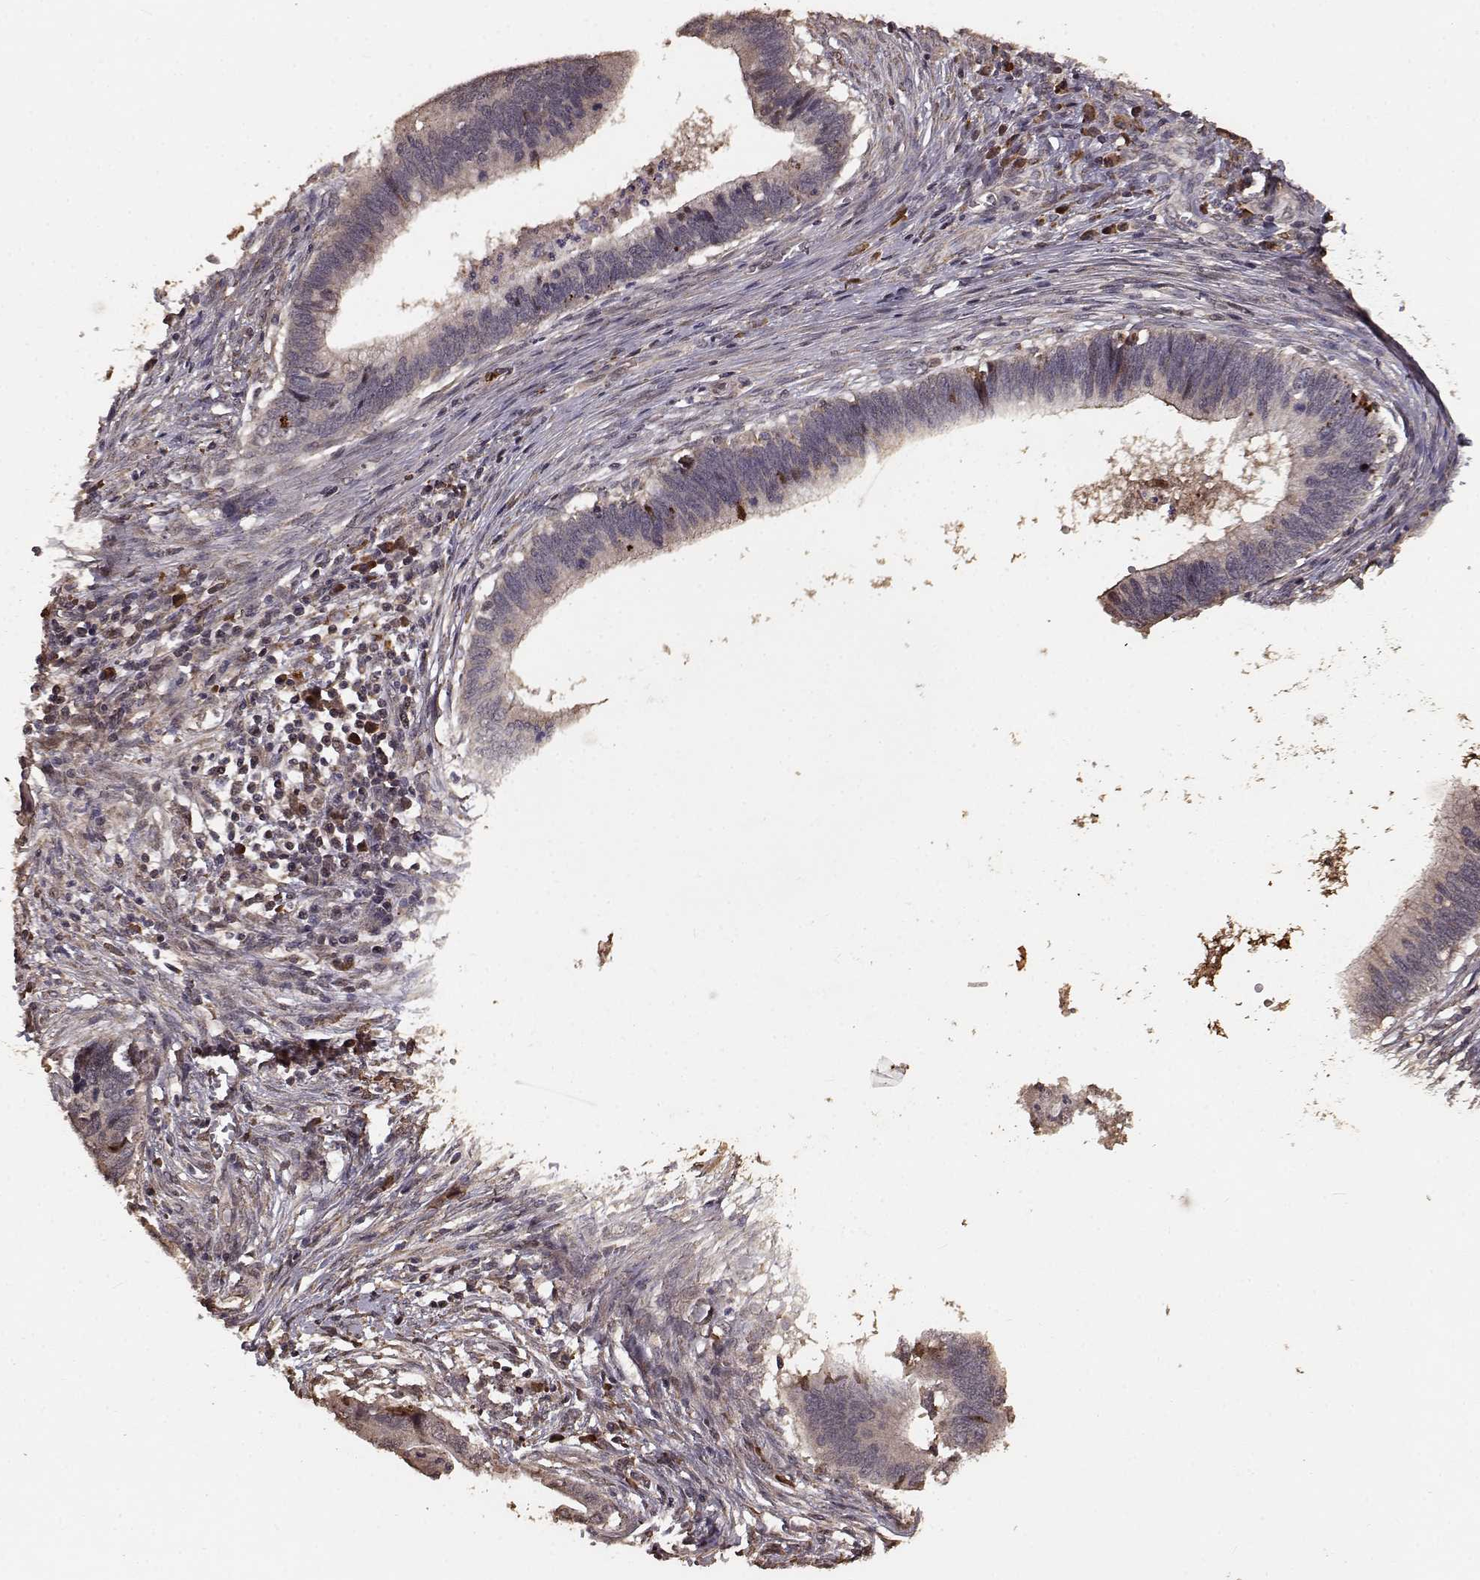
{"staining": {"intensity": "weak", "quantity": "25%-75%", "location": "cytoplasmic/membranous"}, "tissue": "cervical cancer", "cell_type": "Tumor cells", "image_type": "cancer", "snomed": [{"axis": "morphology", "description": "Adenocarcinoma, NOS"}, {"axis": "topography", "description": "Cervix"}], "caption": "A micrograph of human cervical adenocarcinoma stained for a protein reveals weak cytoplasmic/membranous brown staining in tumor cells.", "gene": "USP15", "patient": {"sex": "female", "age": 42}}